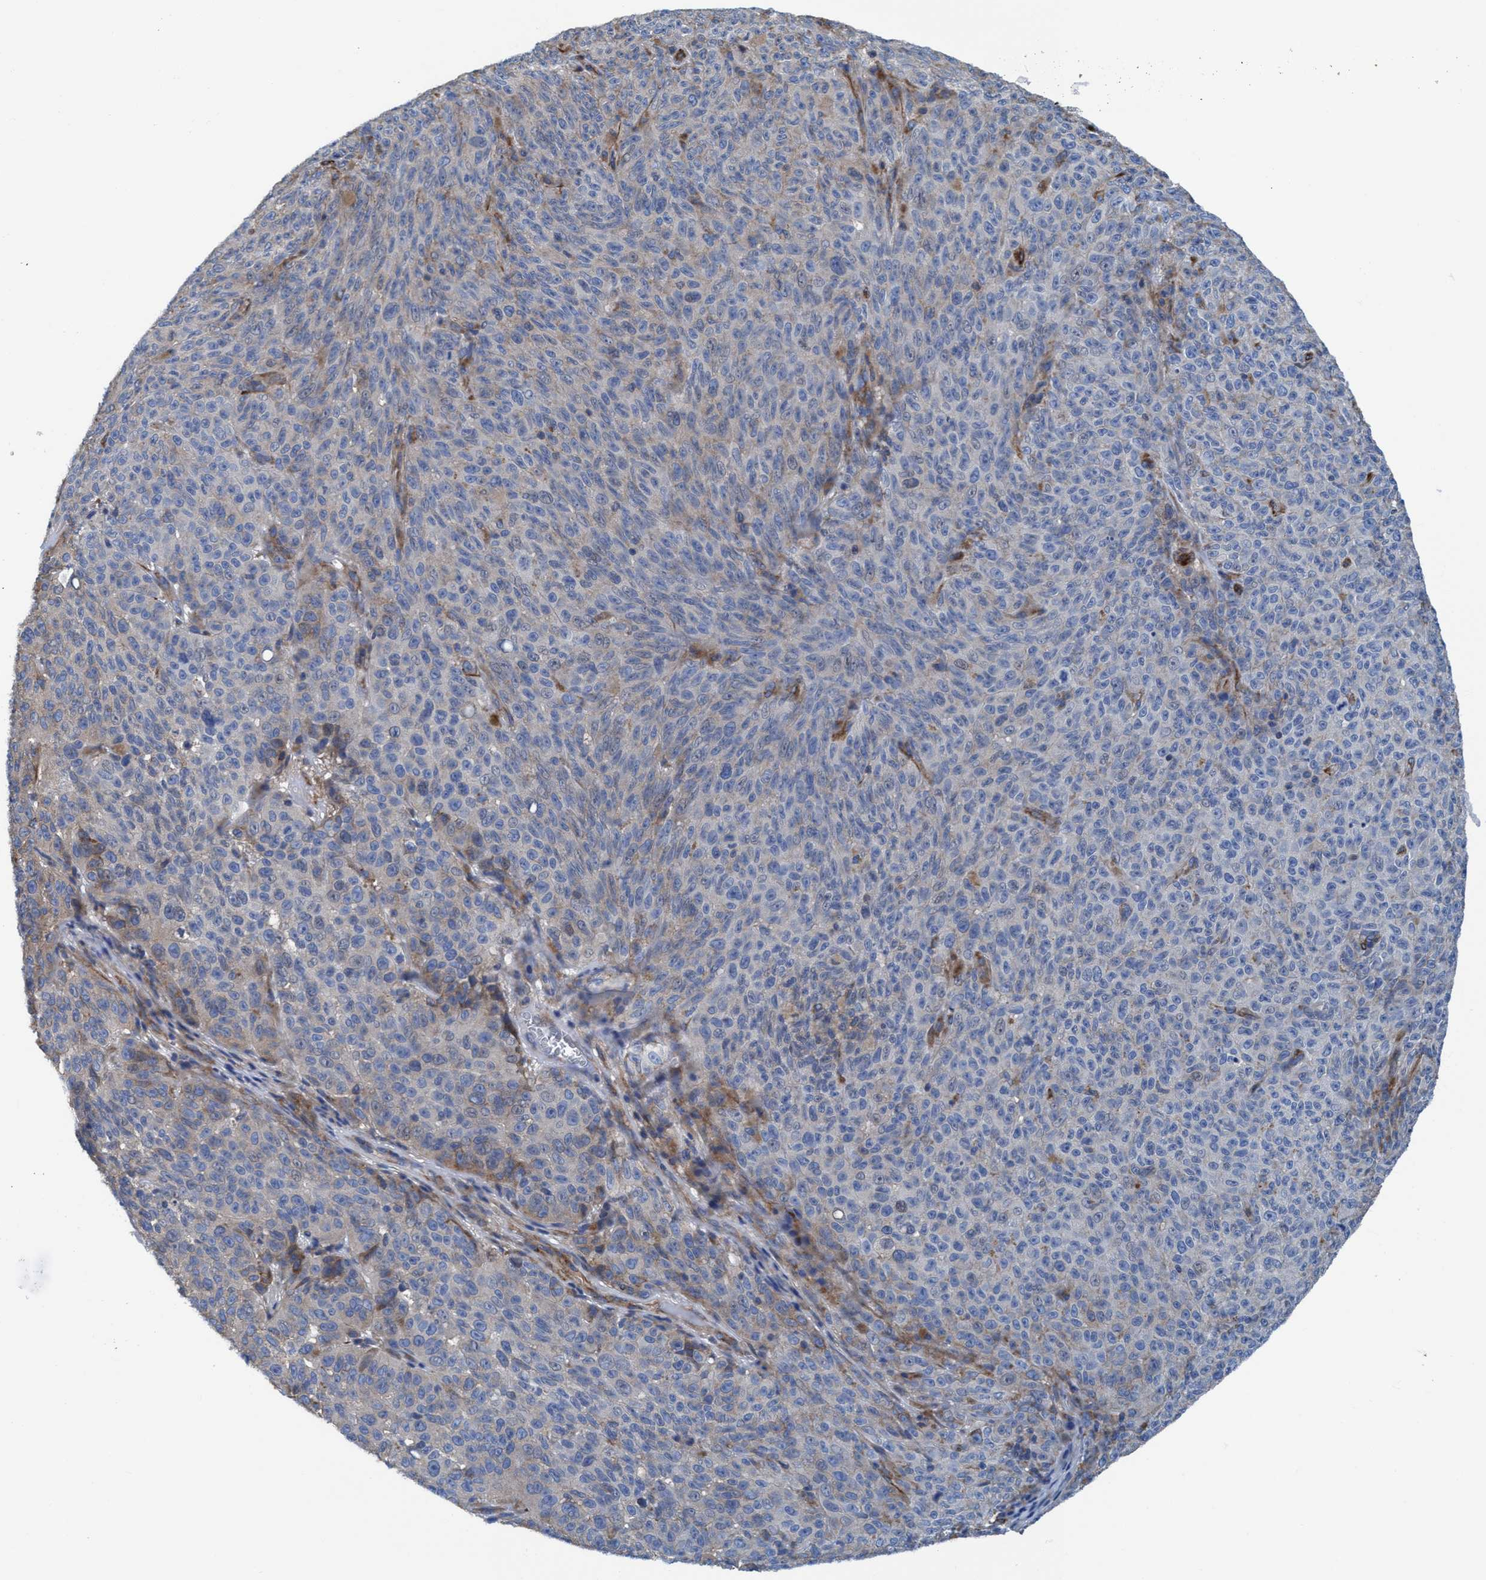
{"staining": {"intensity": "weak", "quantity": "<25%", "location": "cytoplasmic/membranous"}, "tissue": "melanoma", "cell_type": "Tumor cells", "image_type": "cancer", "snomed": [{"axis": "morphology", "description": "Malignant melanoma, NOS"}, {"axis": "topography", "description": "Skin"}], "caption": "The photomicrograph reveals no significant positivity in tumor cells of malignant melanoma.", "gene": "NMT1", "patient": {"sex": "female", "age": 82}}